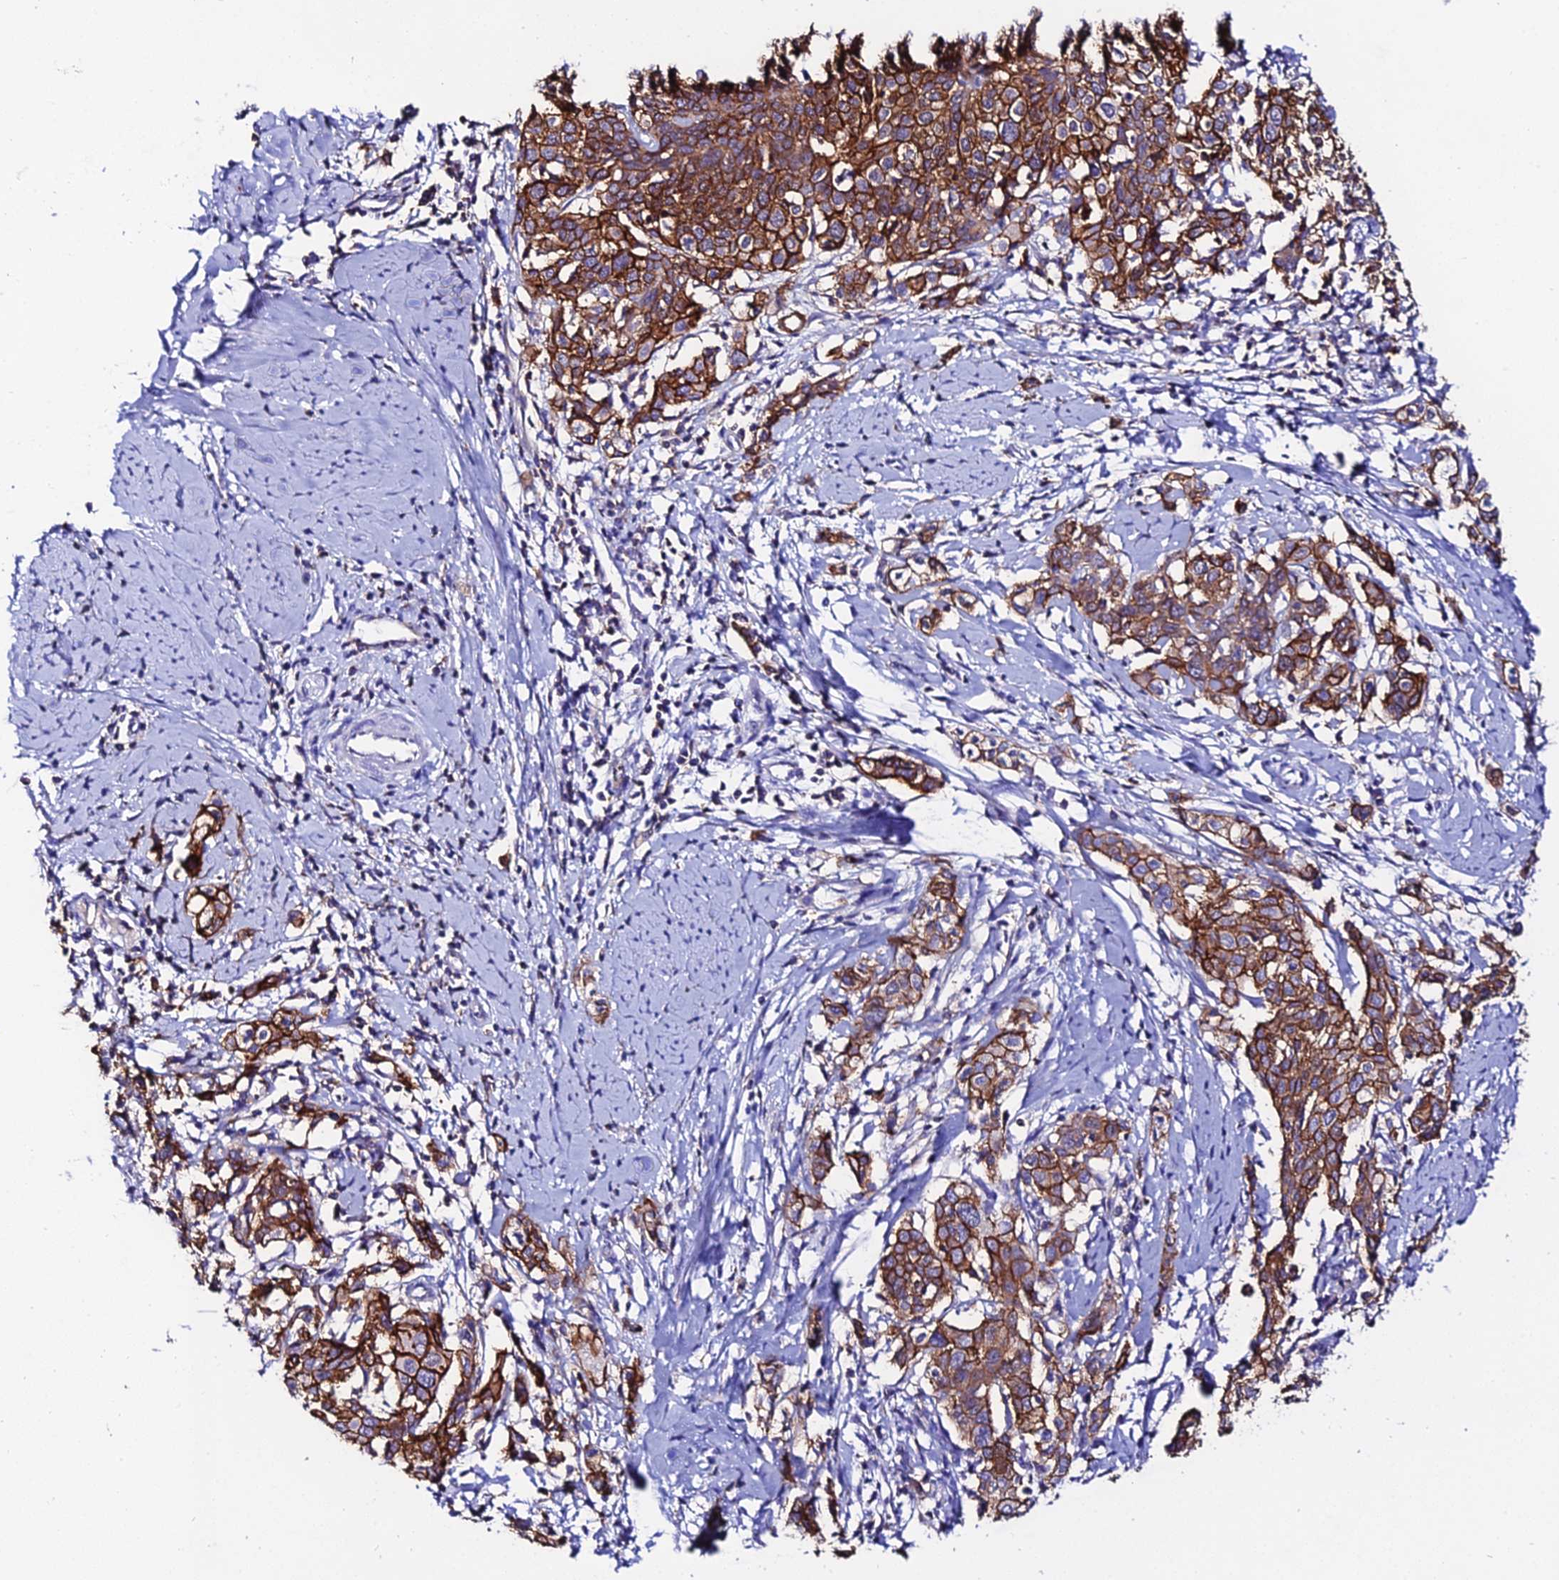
{"staining": {"intensity": "strong", "quantity": ">75%", "location": "cytoplasmic/membranous"}, "tissue": "cervical cancer", "cell_type": "Tumor cells", "image_type": "cancer", "snomed": [{"axis": "morphology", "description": "Squamous cell carcinoma, NOS"}, {"axis": "topography", "description": "Cervix"}], "caption": "This photomicrograph exhibits immunohistochemistry (IHC) staining of cervical squamous cell carcinoma, with high strong cytoplasmic/membranous staining in about >75% of tumor cells.", "gene": "S100A16", "patient": {"sex": "female", "age": 44}}